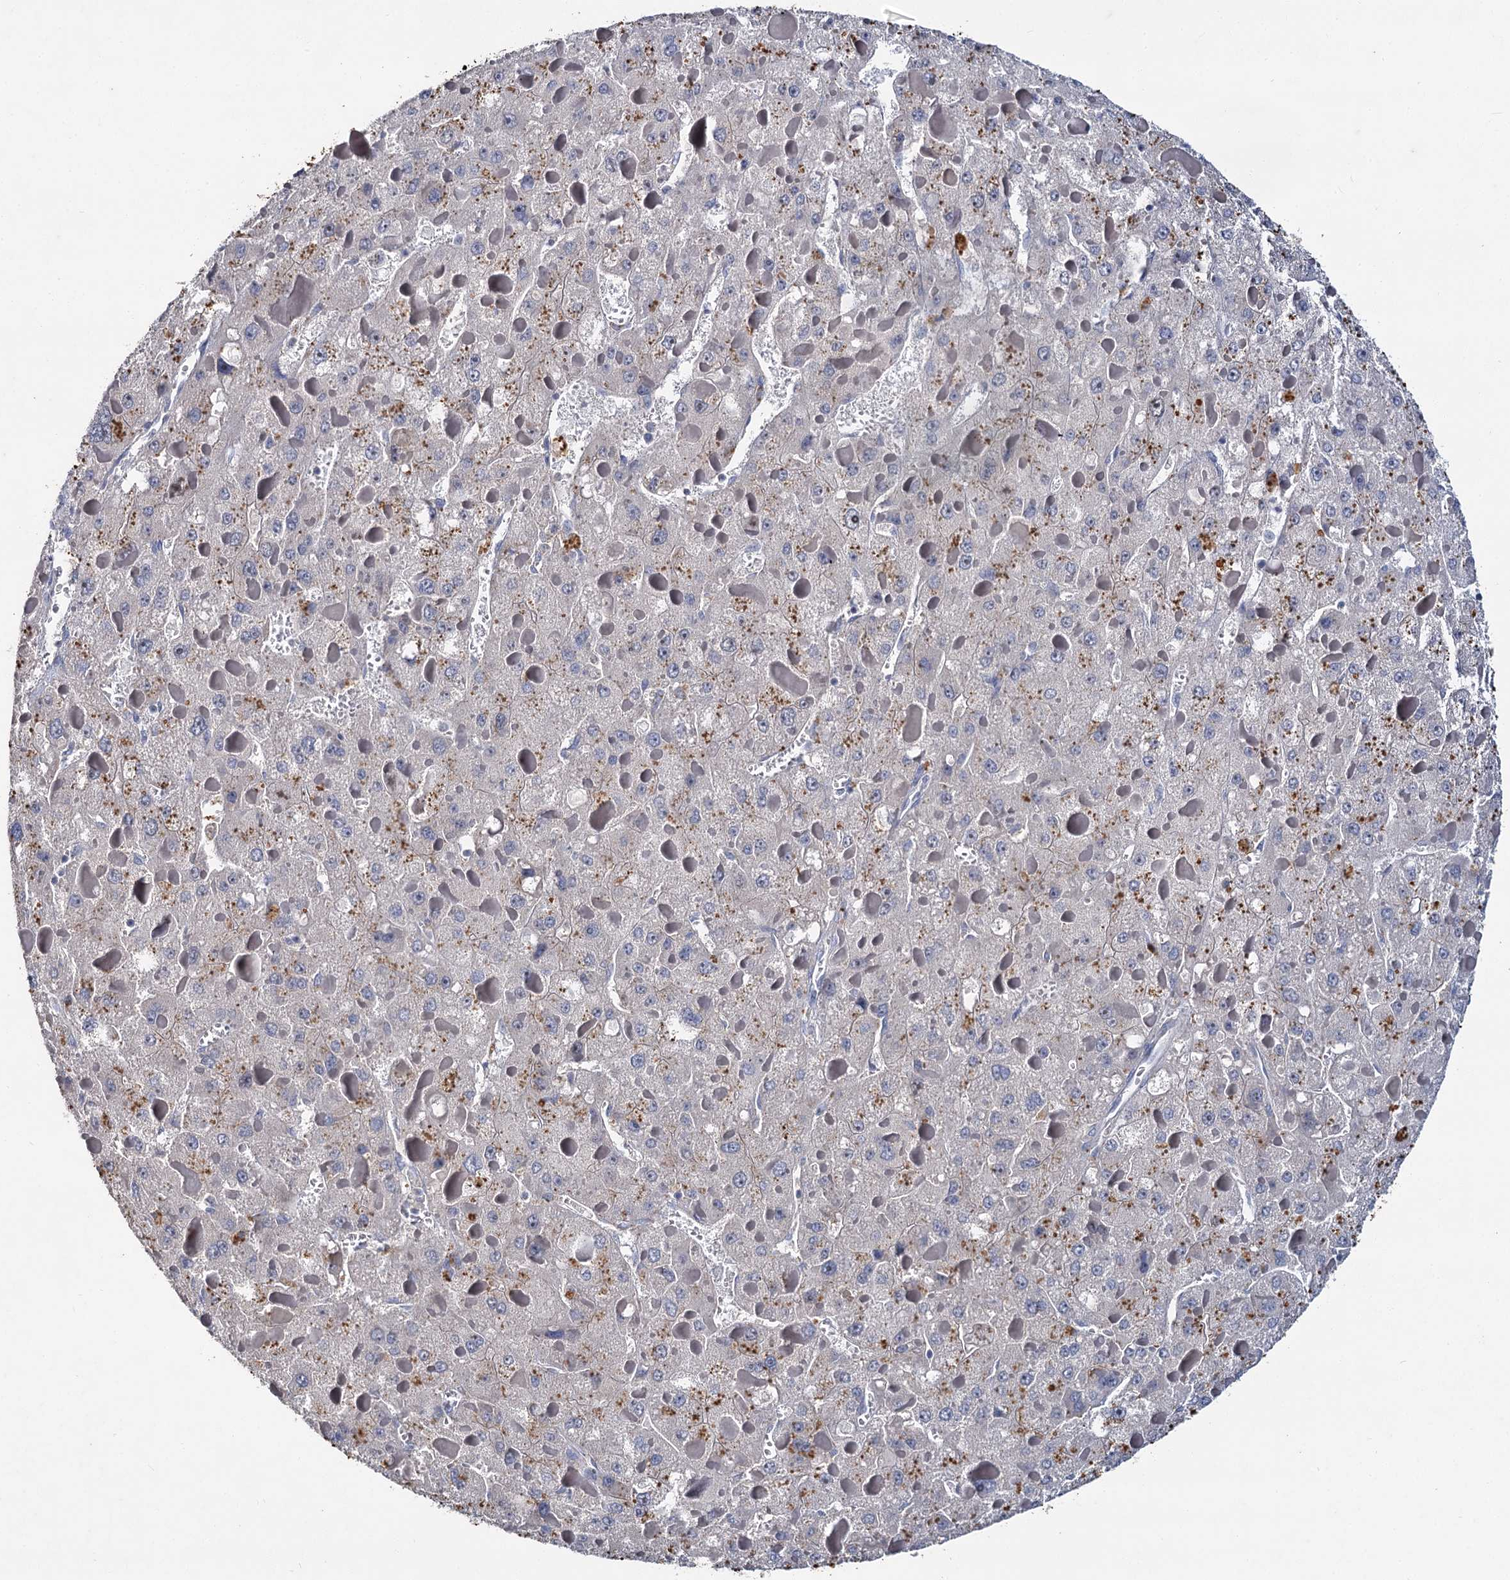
{"staining": {"intensity": "negative", "quantity": "none", "location": "none"}, "tissue": "liver cancer", "cell_type": "Tumor cells", "image_type": "cancer", "snomed": [{"axis": "morphology", "description": "Carcinoma, Hepatocellular, NOS"}, {"axis": "topography", "description": "Liver"}], "caption": "Micrograph shows no protein staining in tumor cells of liver hepatocellular carcinoma tissue. (DAB (3,3'-diaminobenzidine) immunohistochemistry, high magnification).", "gene": "ATP9A", "patient": {"sex": "female", "age": 73}}